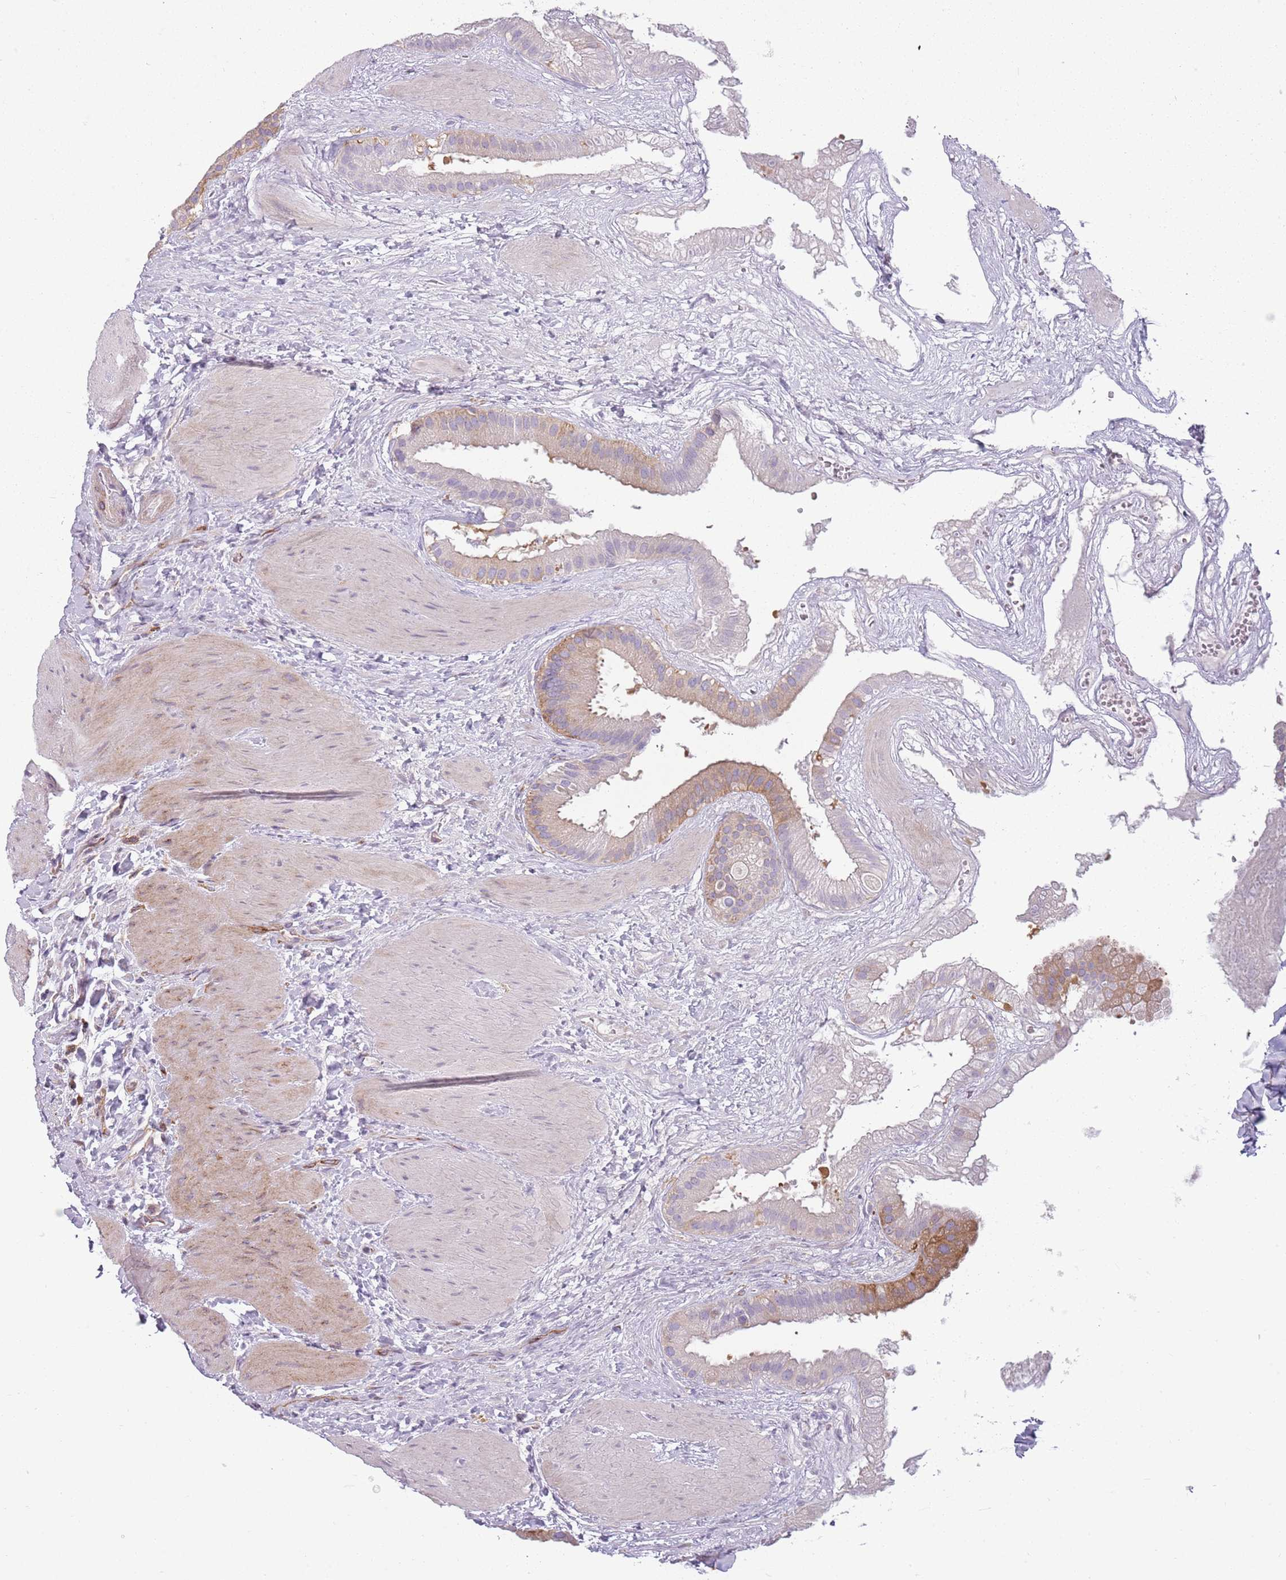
{"staining": {"intensity": "moderate", "quantity": "25%-75%", "location": "cytoplasmic/membranous"}, "tissue": "gallbladder", "cell_type": "Glandular cells", "image_type": "normal", "snomed": [{"axis": "morphology", "description": "Normal tissue, NOS"}, {"axis": "topography", "description": "Gallbladder"}], "caption": "This is an image of immunohistochemistry staining of unremarkable gallbladder, which shows moderate positivity in the cytoplasmic/membranous of glandular cells.", "gene": "SNX1", "patient": {"sex": "male", "age": 55}}